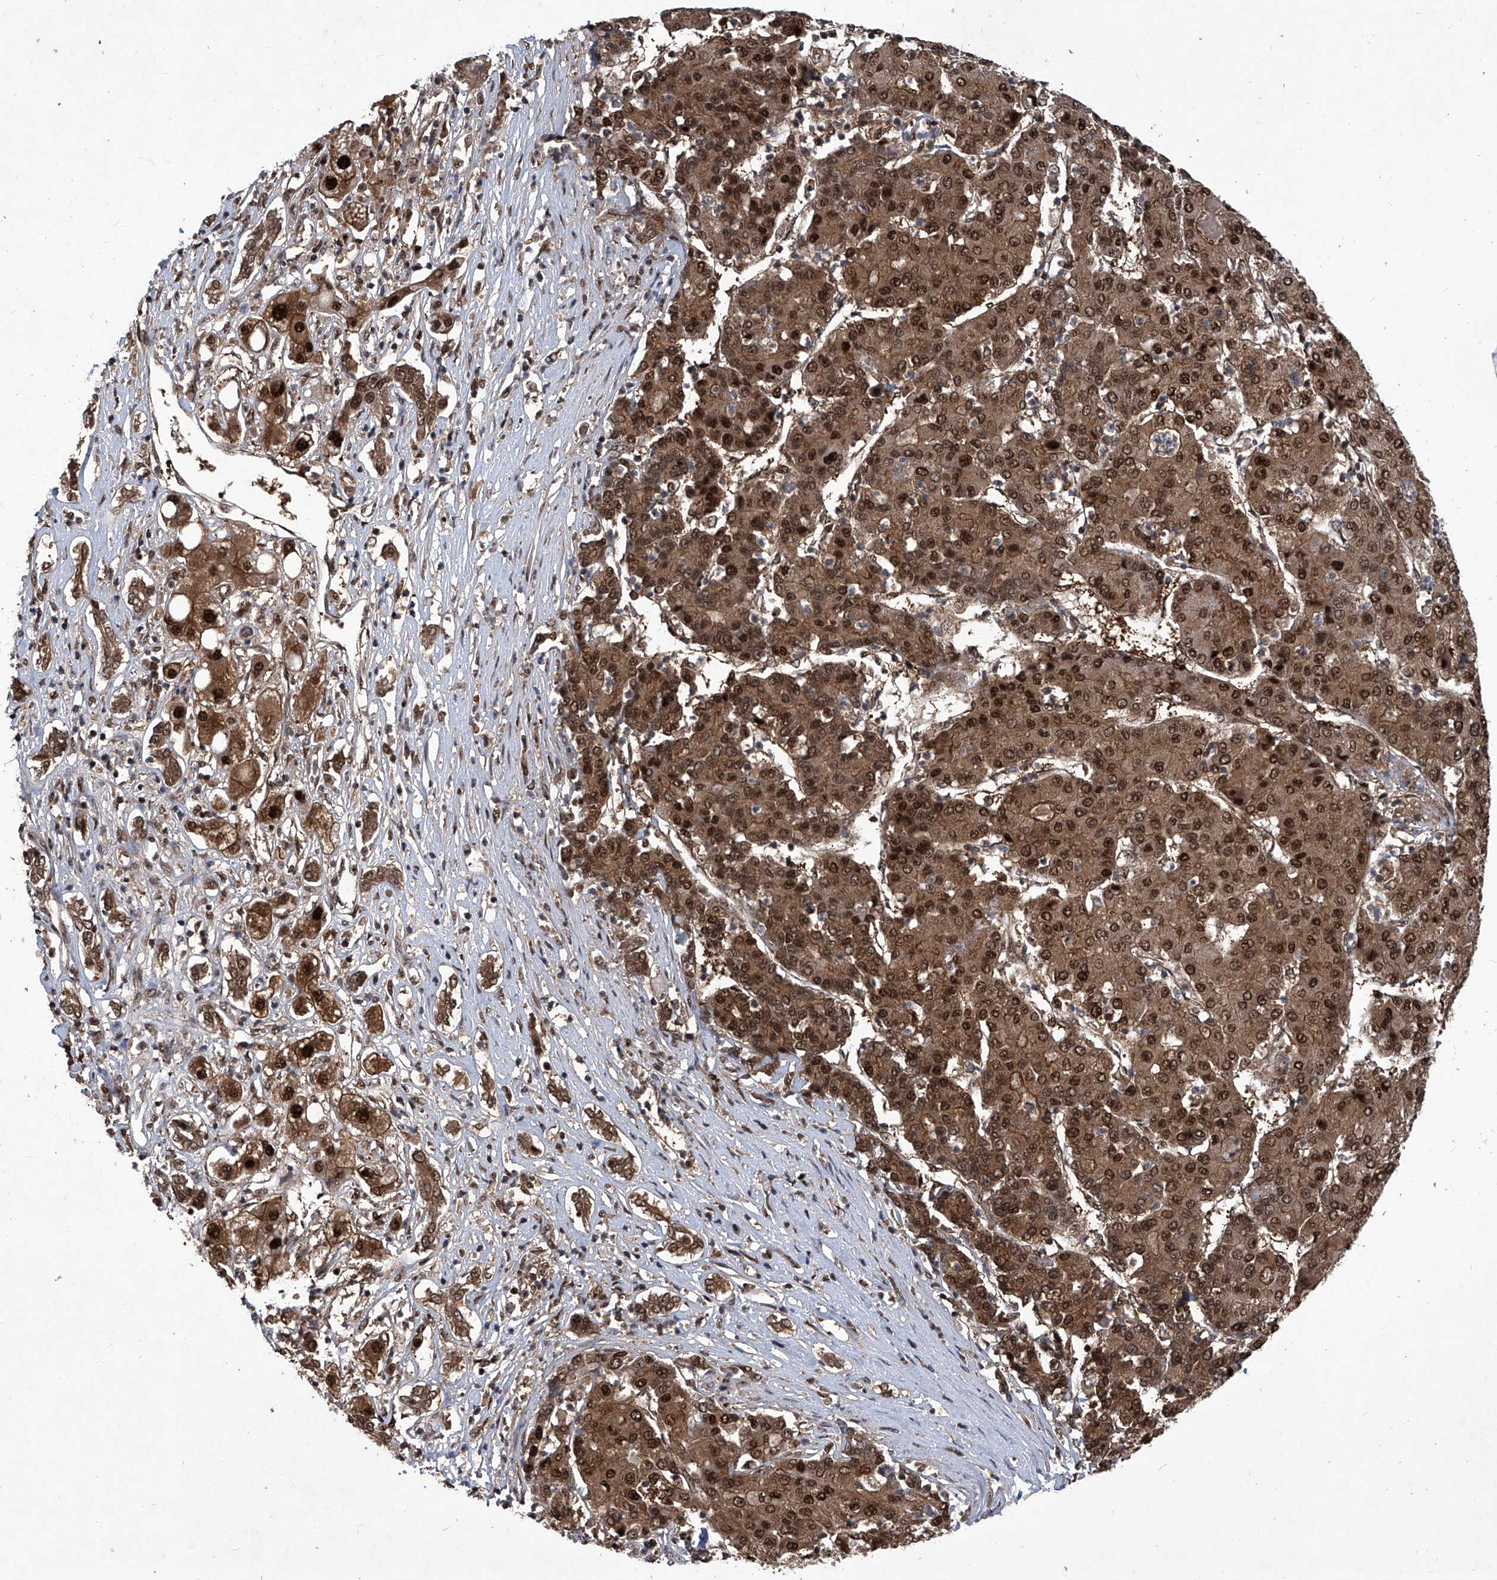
{"staining": {"intensity": "strong", "quantity": ">75%", "location": "cytoplasmic/membranous,nuclear"}, "tissue": "liver cancer", "cell_type": "Tumor cells", "image_type": "cancer", "snomed": [{"axis": "morphology", "description": "Carcinoma, Hepatocellular, NOS"}, {"axis": "topography", "description": "Liver"}], "caption": "Protein expression by immunohistochemistry reveals strong cytoplasmic/membranous and nuclear staining in approximately >75% of tumor cells in hepatocellular carcinoma (liver).", "gene": "PSMB1", "patient": {"sex": "male", "age": 65}}